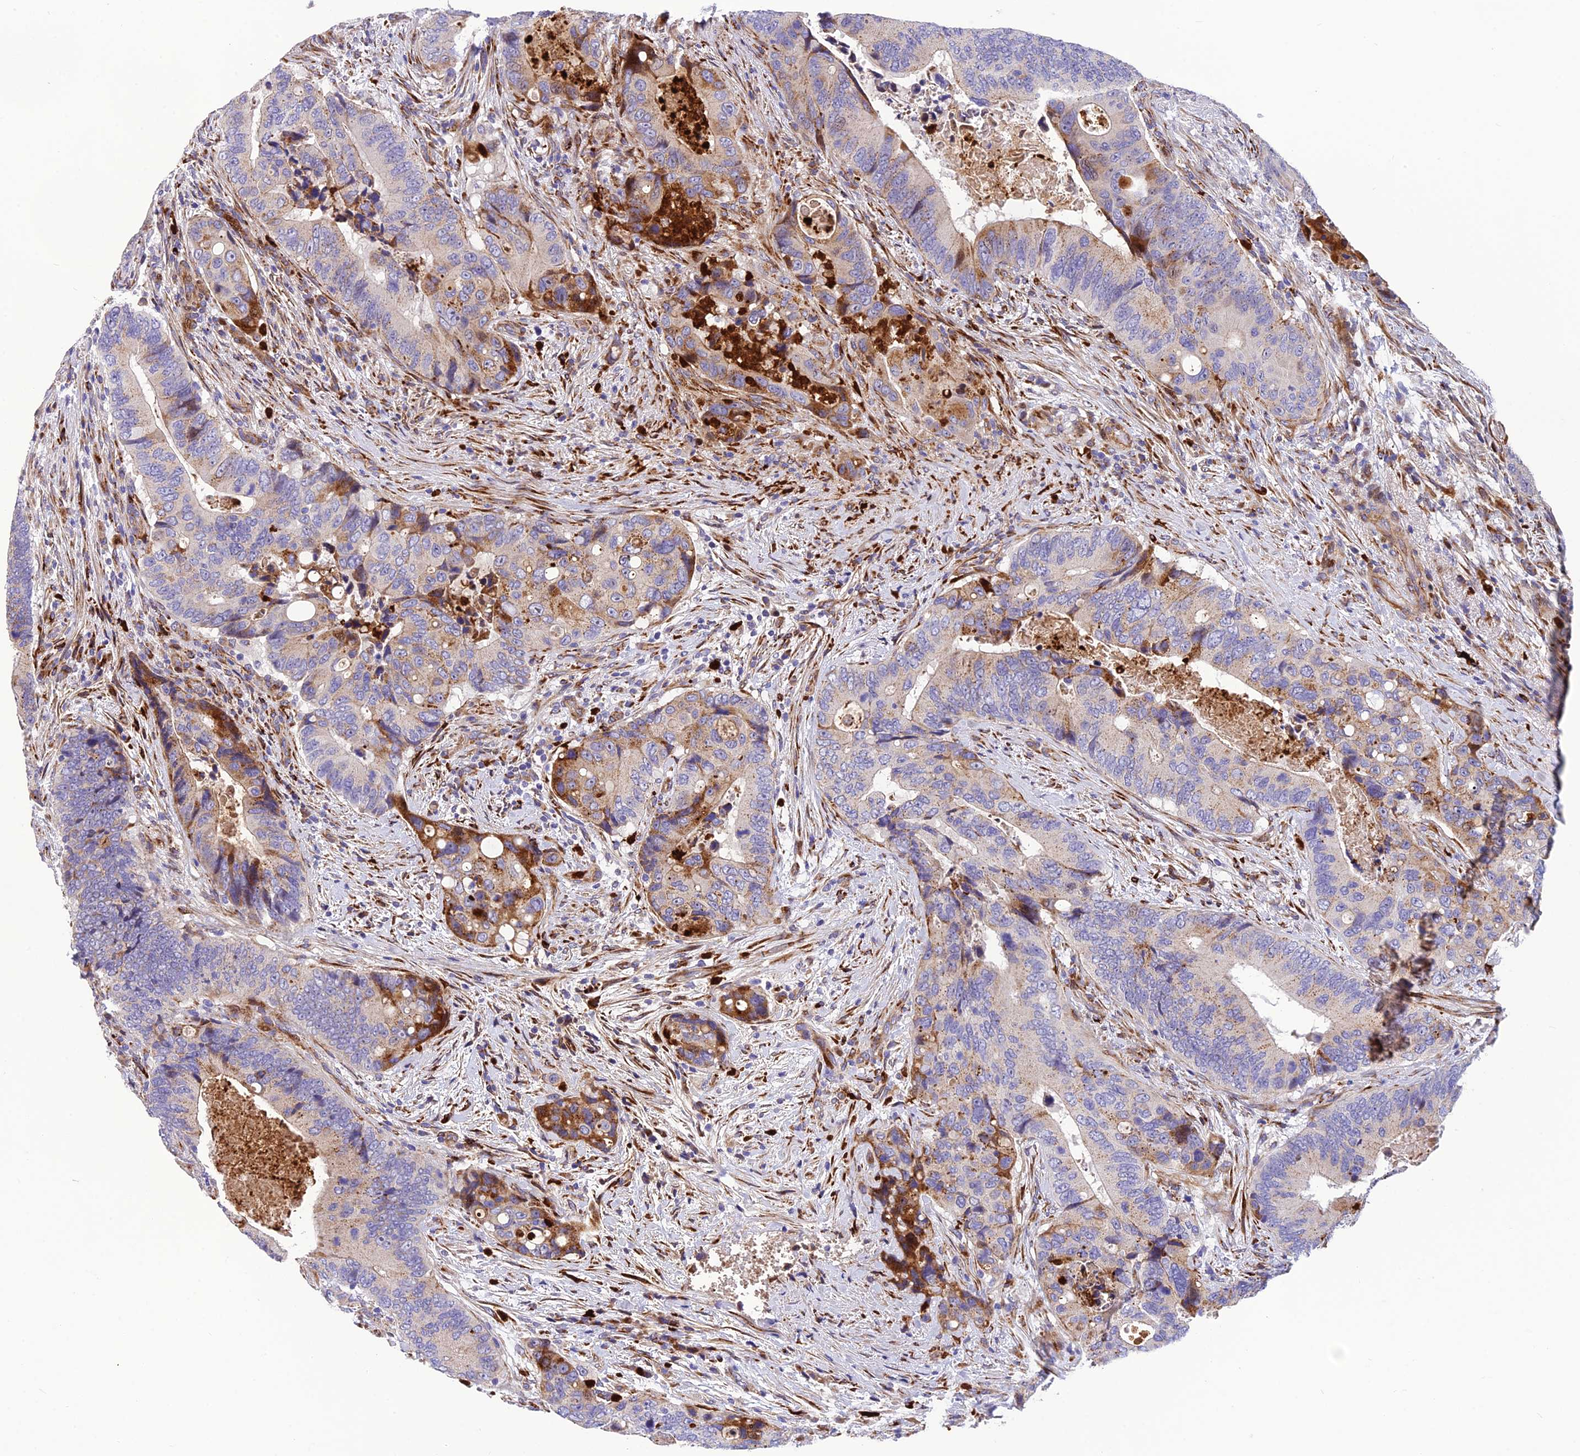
{"staining": {"intensity": "moderate", "quantity": "<25%", "location": "cytoplasmic/membranous"}, "tissue": "colorectal cancer", "cell_type": "Tumor cells", "image_type": "cancer", "snomed": [{"axis": "morphology", "description": "Adenocarcinoma, NOS"}, {"axis": "topography", "description": "Colon"}], "caption": "Immunohistochemical staining of human colorectal adenocarcinoma demonstrates low levels of moderate cytoplasmic/membranous protein positivity in about <25% of tumor cells.", "gene": "CPSF4L", "patient": {"sex": "male", "age": 84}}